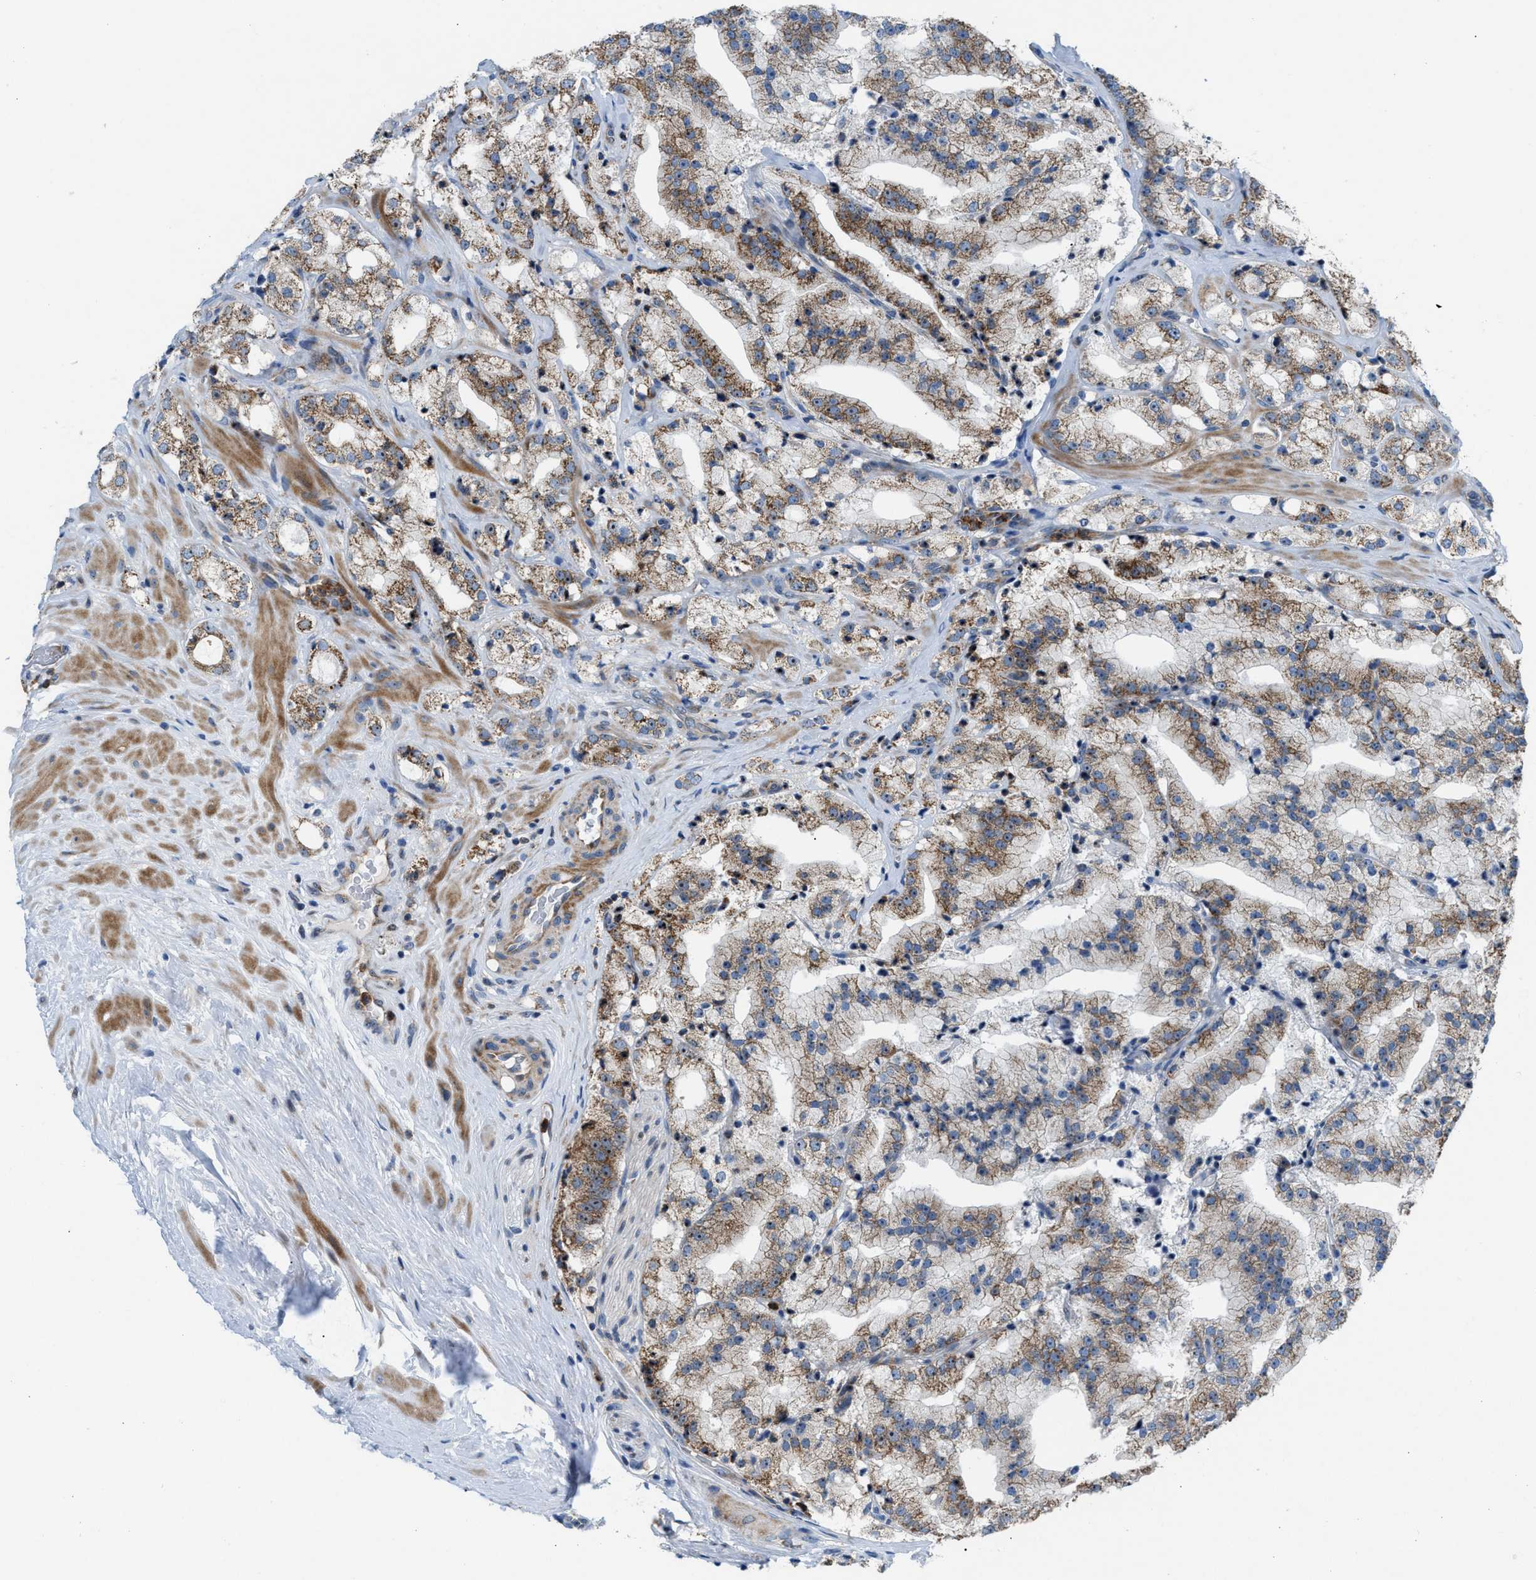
{"staining": {"intensity": "moderate", "quantity": ">75%", "location": "cytoplasmic/membranous,nuclear"}, "tissue": "prostate cancer", "cell_type": "Tumor cells", "image_type": "cancer", "snomed": [{"axis": "morphology", "description": "Adenocarcinoma, High grade"}, {"axis": "topography", "description": "Prostate"}], "caption": "Immunohistochemical staining of human high-grade adenocarcinoma (prostate) displays moderate cytoplasmic/membranous and nuclear protein staining in about >75% of tumor cells.", "gene": "TPH1", "patient": {"sex": "male", "age": 64}}